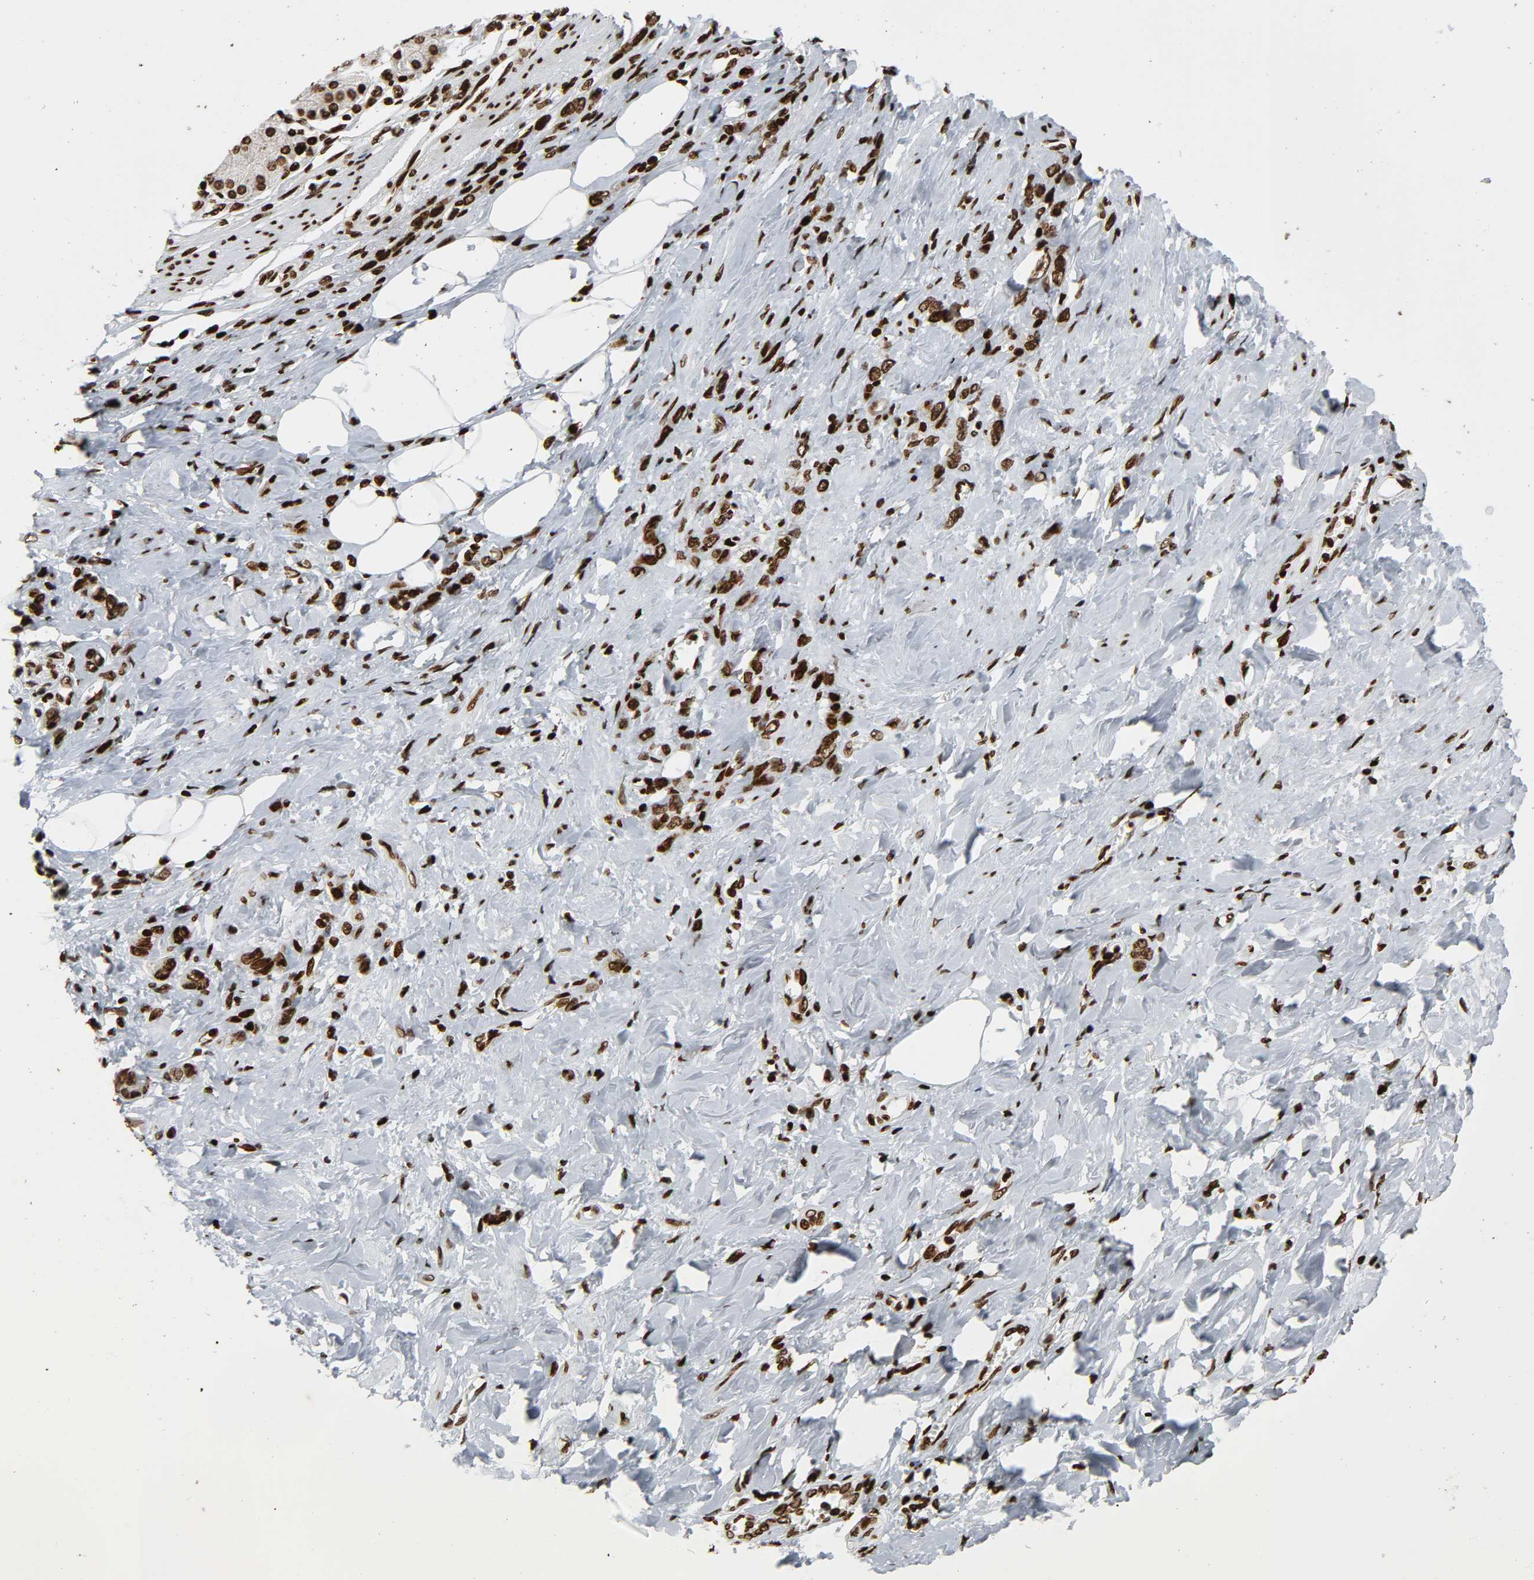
{"staining": {"intensity": "strong", "quantity": ">75%", "location": "nuclear"}, "tissue": "stomach cancer", "cell_type": "Tumor cells", "image_type": "cancer", "snomed": [{"axis": "morphology", "description": "Adenocarcinoma, NOS"}, {"axis": "topography", "description": "Stomach"}], "caption": "The image demonstrates immunohistochemical staining of adenocarcinoma (stomach). There is strong nuclear positivity is seen in about >75% of tumor cells.", "gene": "RXRA", "patient": {"sex": "male", "age": 82}}